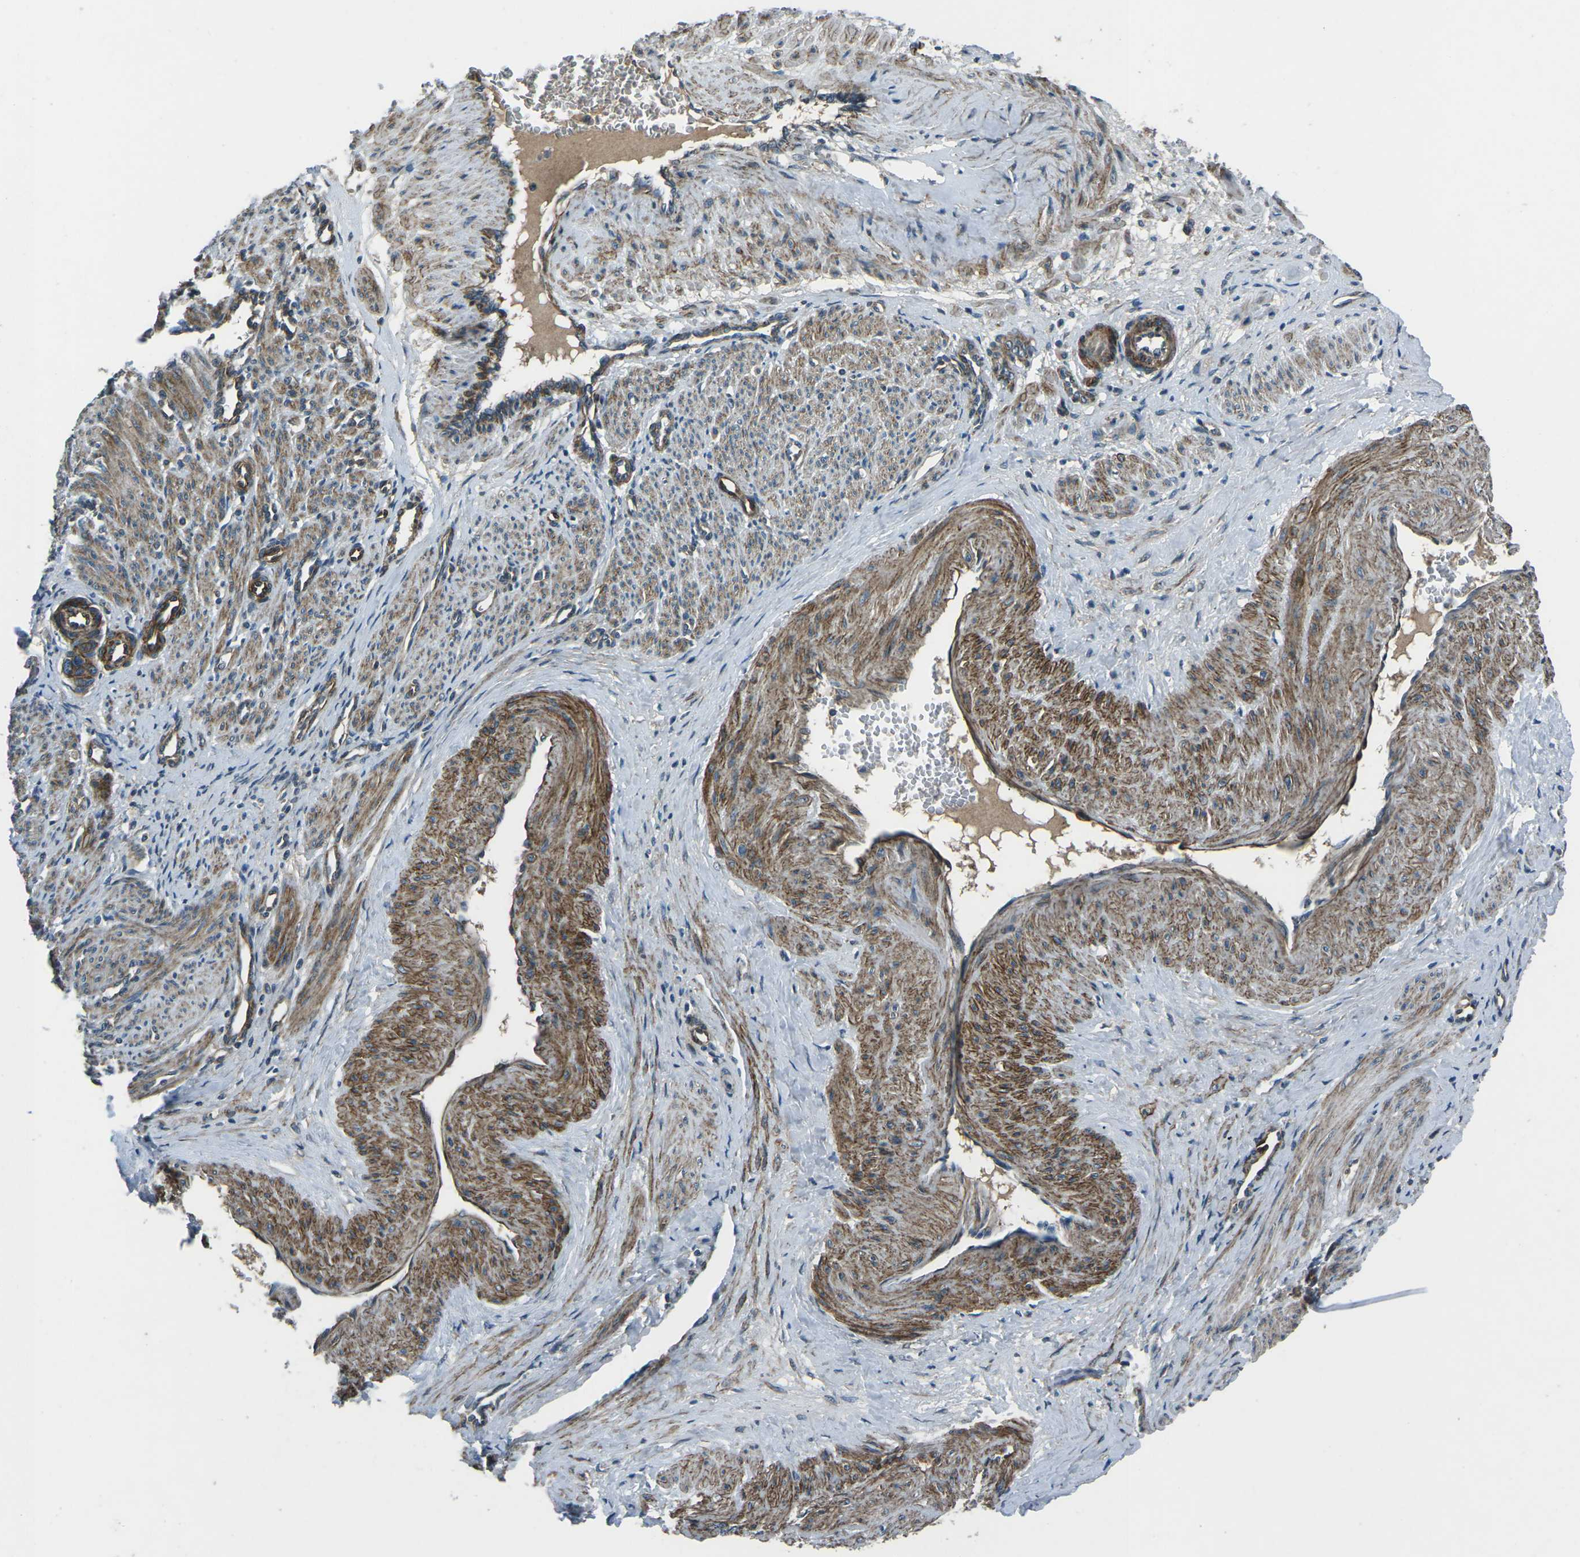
{"staining": {"intensity": "moderate", "quantity": ">75%", "location": "cytoplasmic/membranous"}, "tissue": "smooth muscle", "cell_type": "Smooth muscle cells", "image_type": "normal", "snomed": [{"axis": "morphology", "description": "Normal tissue, NOS"}, {"axis": "topography", "description": "Endometrium"}], "caption": "A high-resolution image shows immunohistochemistry staining of benign smooth muscle, which shows moderate cytoplasmic/membranous positivity in about >75% of smooth muscle cells. (IHC, brightfield microscopy, high magnification).", "gene": "AFAP1", "patient": {"sex": "female", "age": 33}}